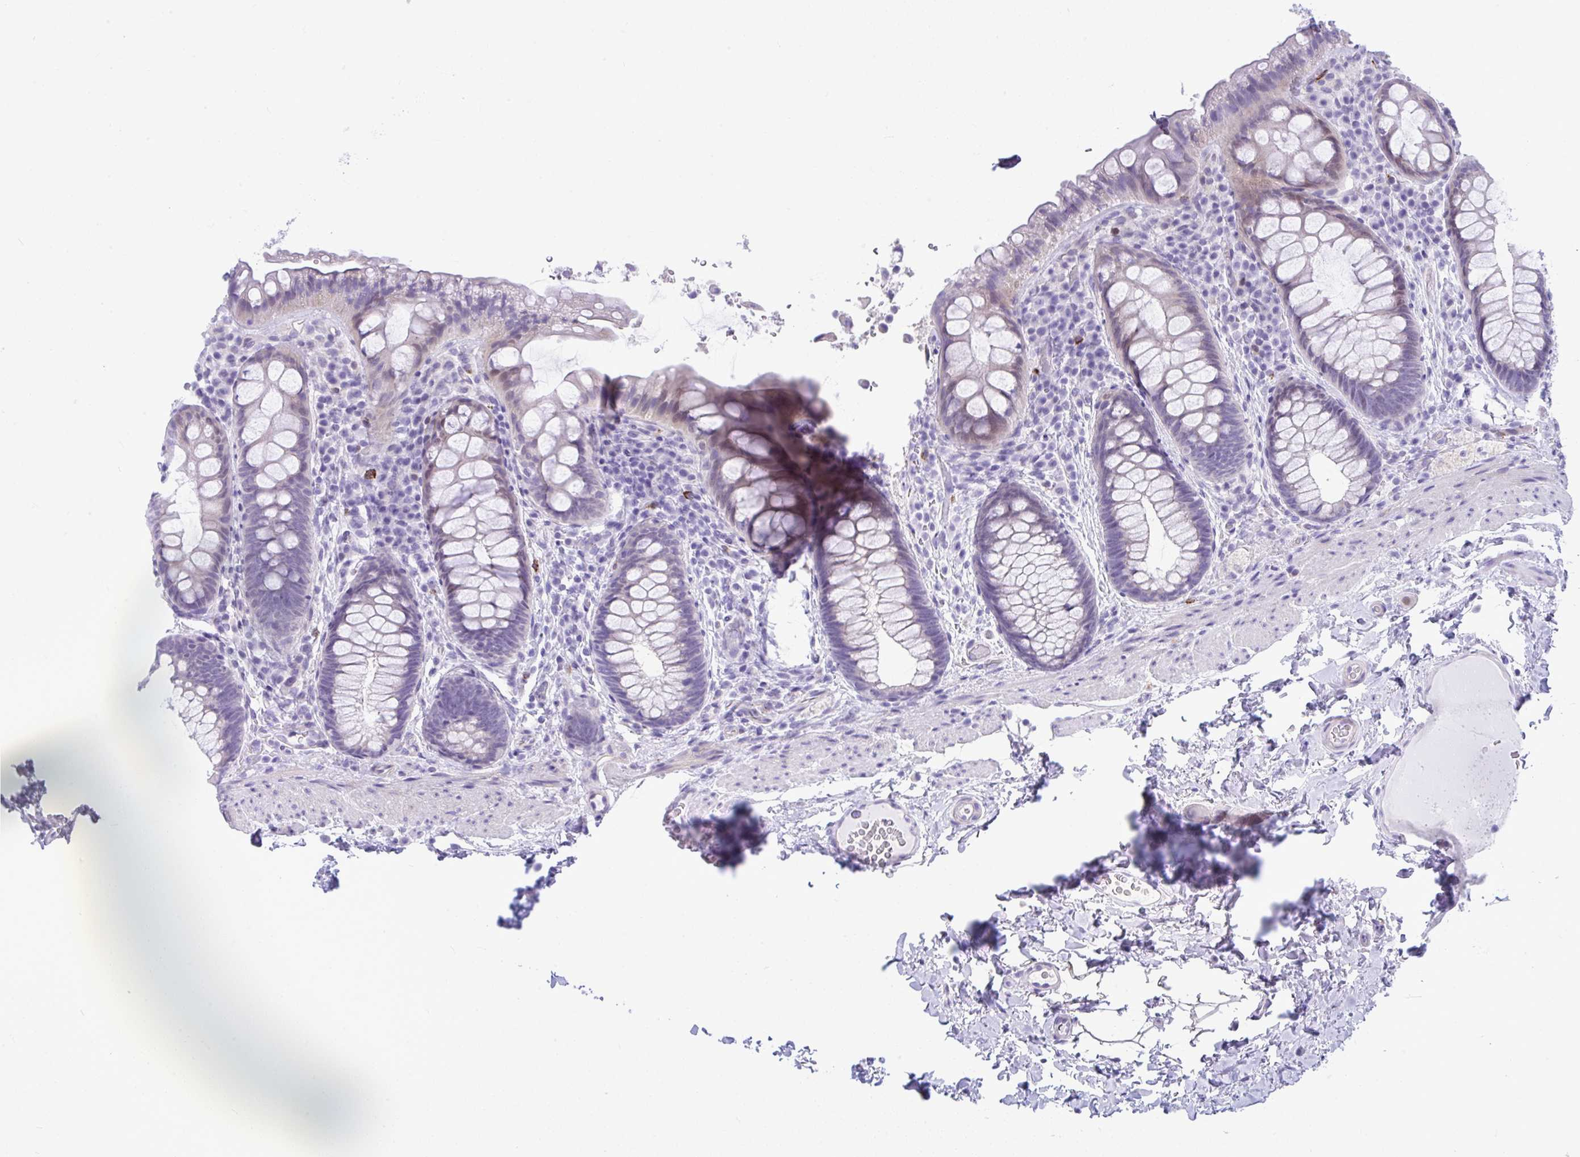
{"staining": {"intensity": "negative", "quantity": "none", "location": "none"}, "tissue": "rectum", "cell_type": "Glandular cells", "image_type": "normal", "snomed": [{"axis": "morphology", "description": "Normal tissue, NOS"}, {"axis": "topography", "description": "Rectum"}], "caption": "The image exhibits no staining of glandular cells in benign rectum.", "gene": "ISL1", "patient": {"sex": "female", "age": 69}}